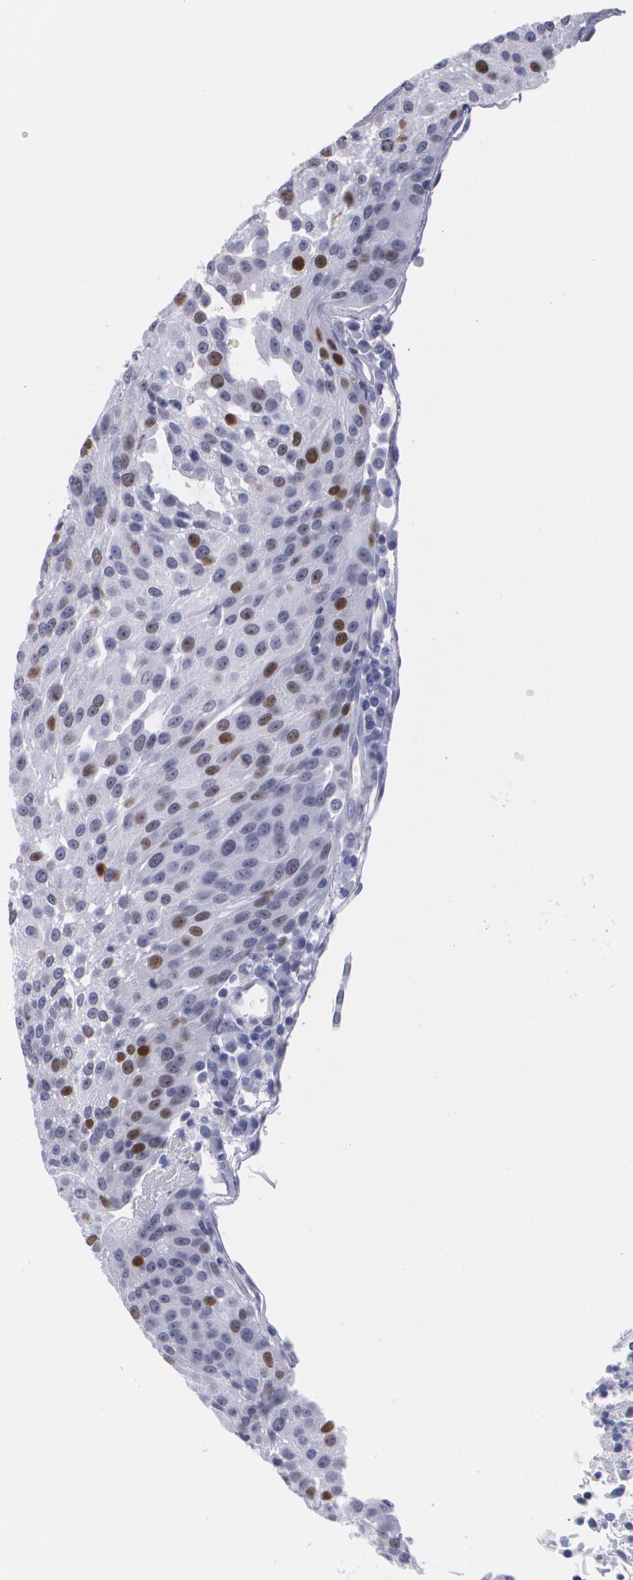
{"staining": {"intensity": "moderate", "quantity": "<25%", "location": "nuclear"}, "tissue": "urothelial cancer", "cell_type": "Tumor cells", "image_type": "cancer", "snomed": [{"axis": "morphology", "description": "Urothelial carcinoma, High grade"}, {"axis": "topography", "description": "Urinary bladder"}], "caption": "This image shows immunohistochemistry (IHC) staining of urothelial carcinoma (high-grade), with low moderate nuclear staining in approximately <25% of tumor cells.", "gene": "TP53", "patient": {"sex": "female", "age": 85}}